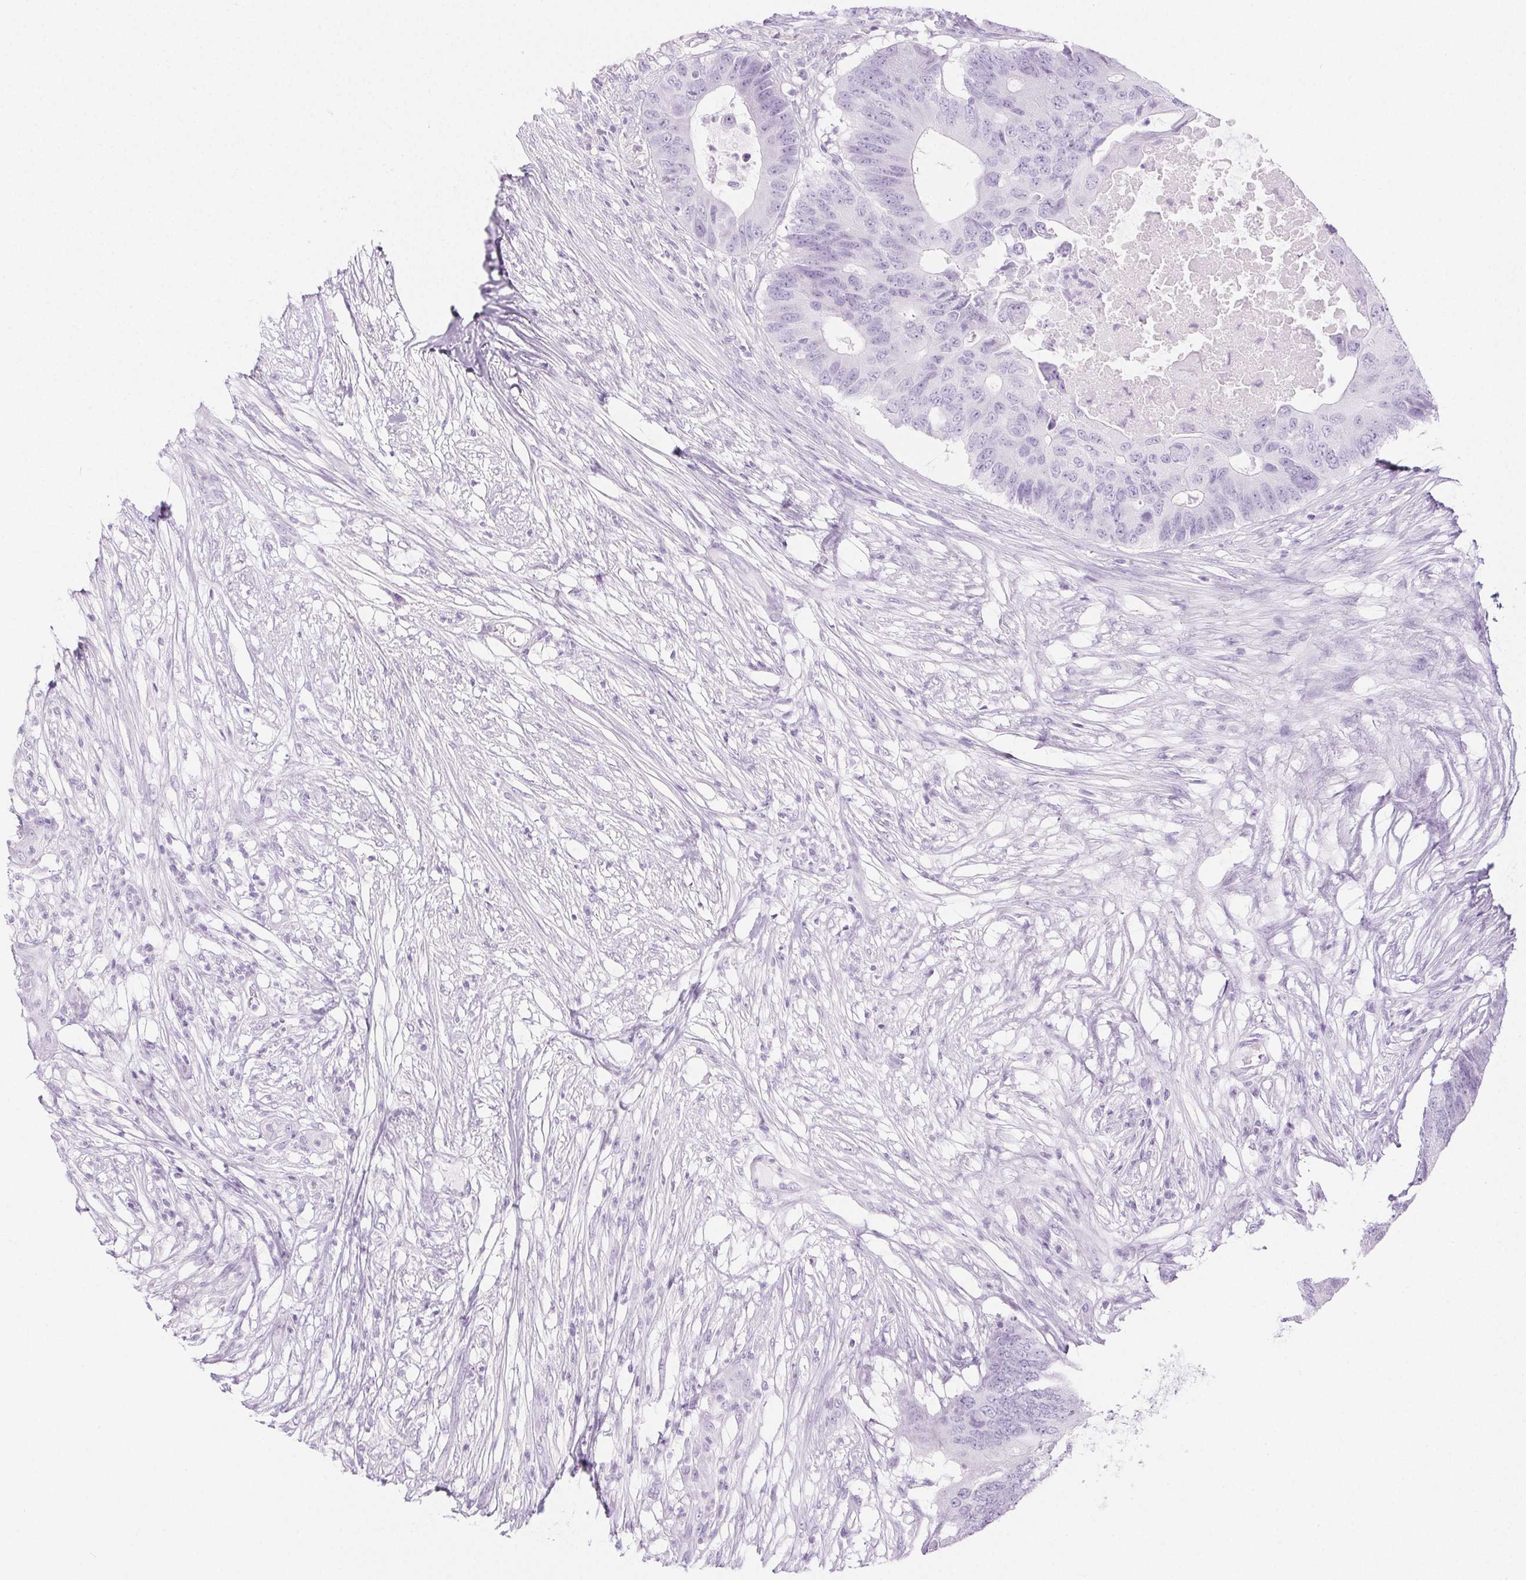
{"staining": {"intensity": "negative", "quantity": "none", "location": "none"}, "tissue": "colorectal cancer", "cell_type": "Tumor cells", "image_type": "cancer", "snomed": [{"axis": "morphology", "description": "Adenocarcinoma, NOS"}, {"axis": "topography", "description": "Colon"}], "caption": "Photomicrograph shows no significant protein expression in tumor cells of colorectal adenocarcinoma. (DAB IHC with hematoxylin counter stain).", "gene": "SPRR3", "patient": {"sex": "male", "age": 71}}